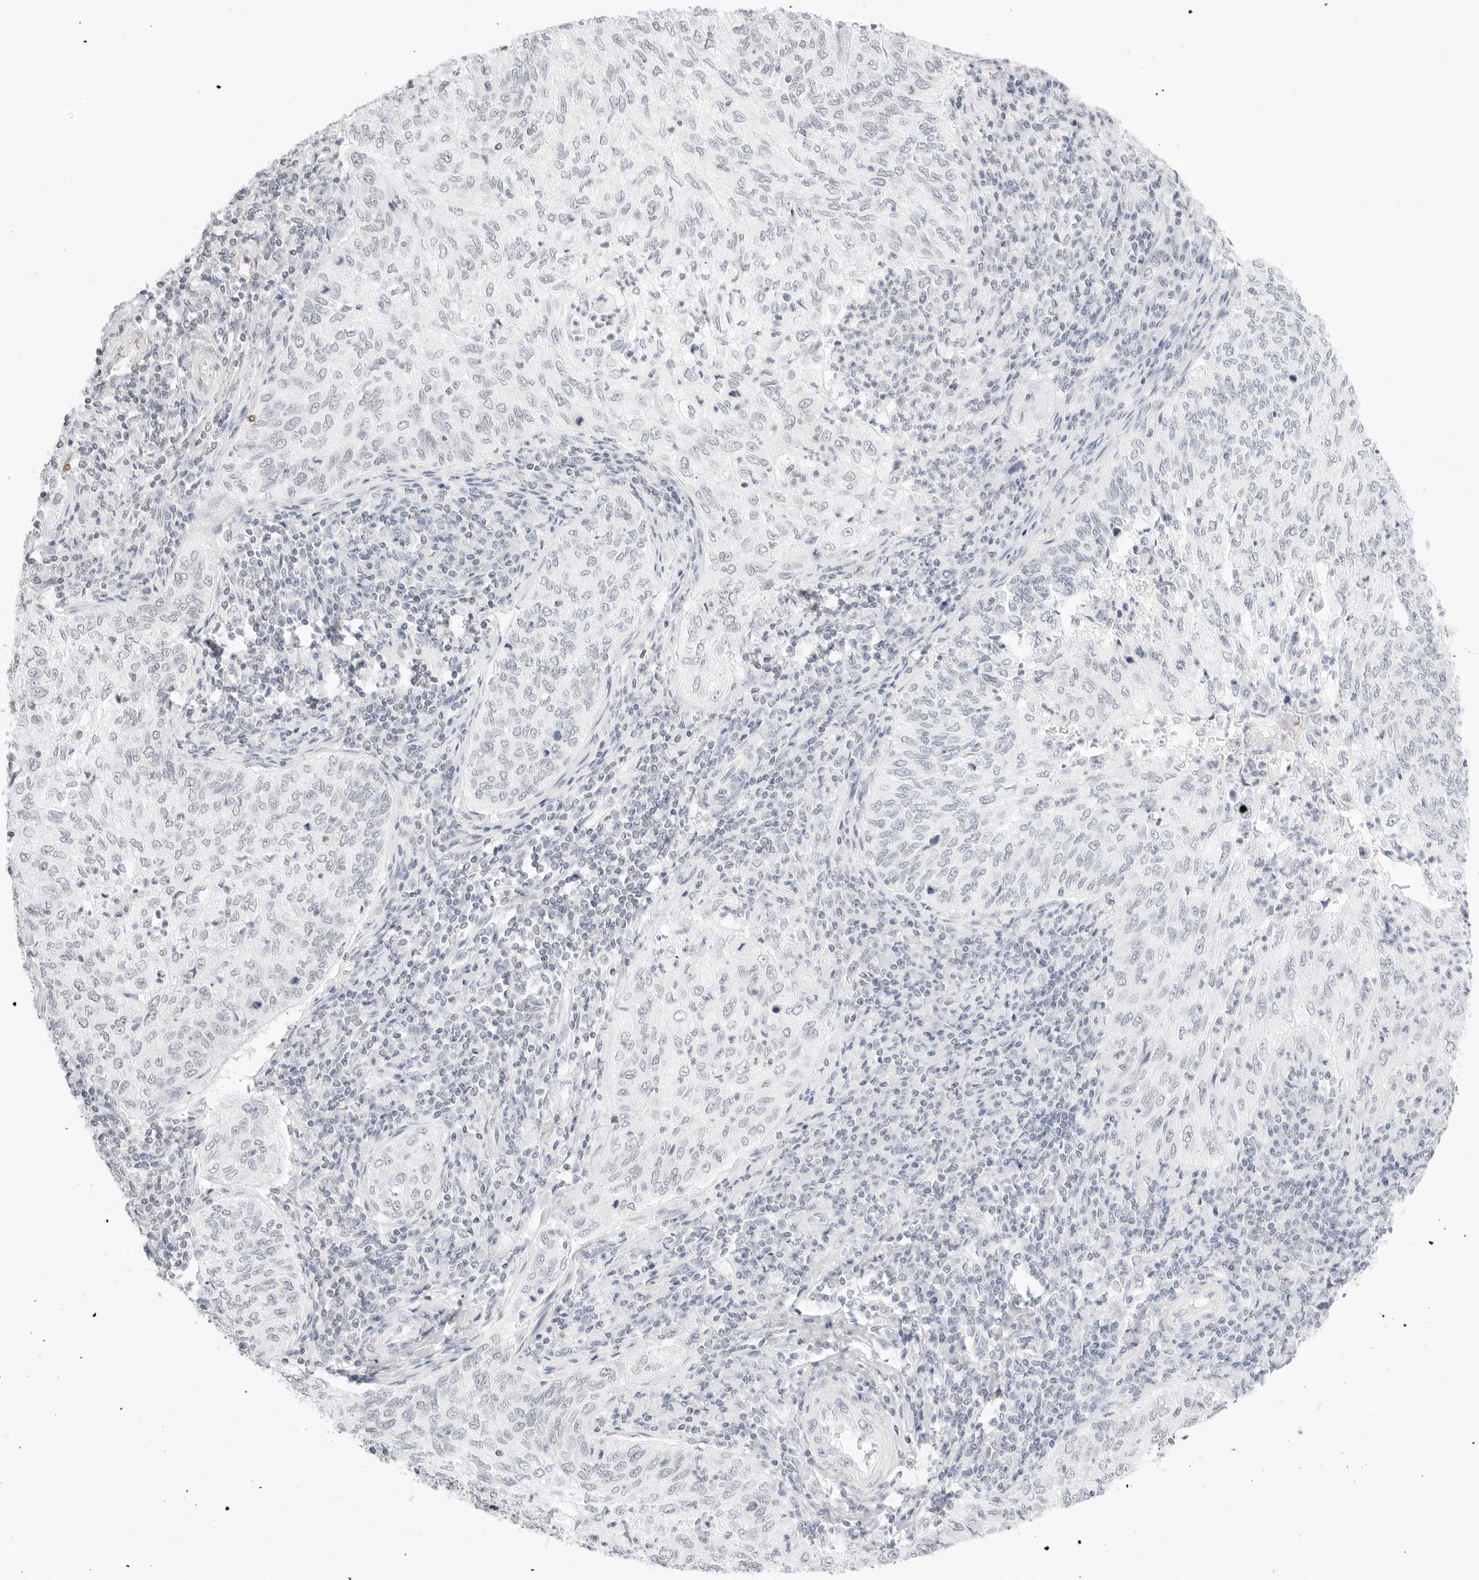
{"staining": {"intensity": "negative", "quantity": "none", "location": "none"}, "tissue": "cervical cancer", "cell_type": "Tumor cells", "image_type": "cancer", "snomed": [{"axis": "morphology", "description": "Squamous cell carcinoma, NOS"}, {"axis": "topography", "description": "Cervix"}], "caption": "An immunohistochemistry (IHC) image of squamous cell carcinoma (cervical) is shown. There is no staining in tumor cells of squamous cell carcinoma (cervical).", "gene": "FBLN5", "patient": {"sex": "female", "age": 30}}